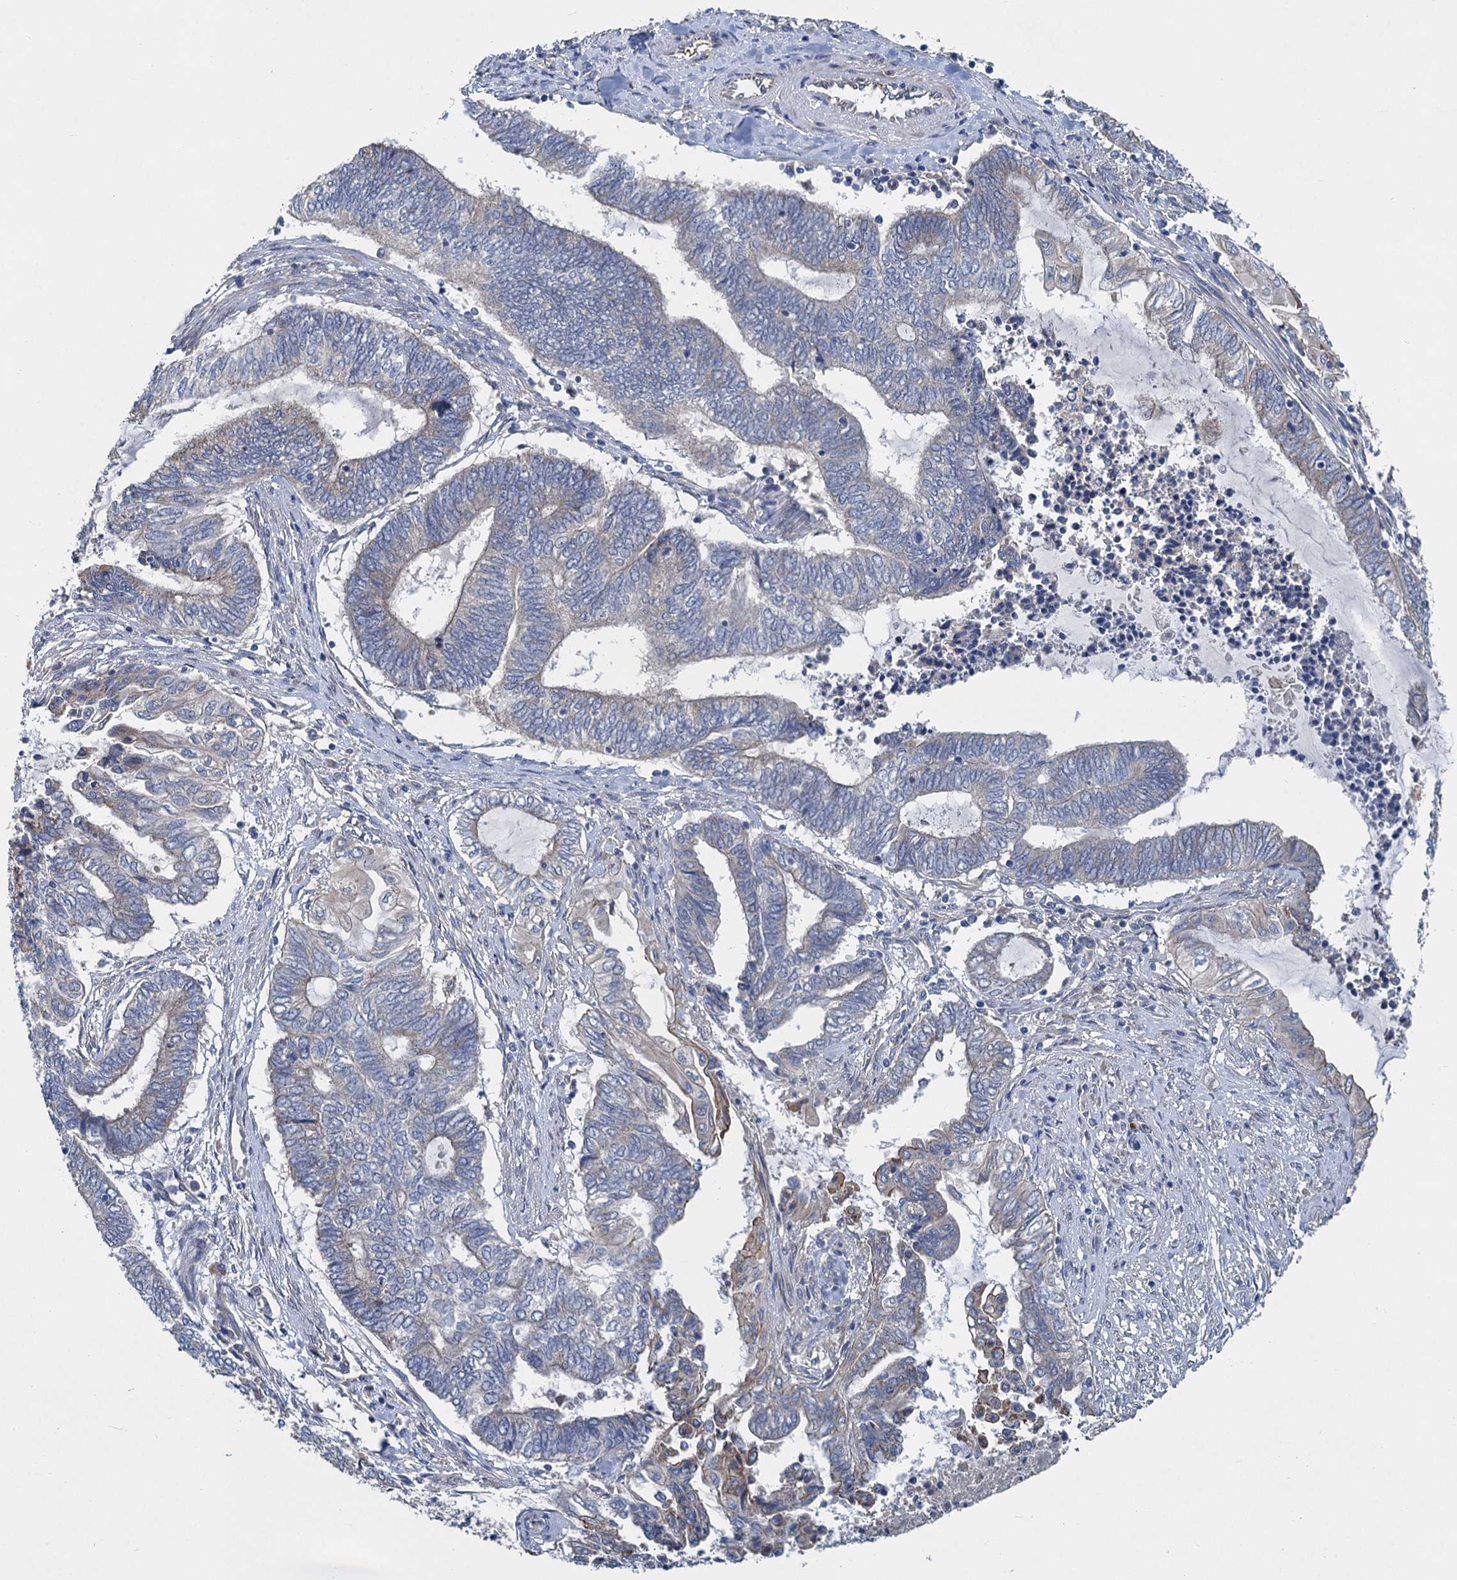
{"staining": {"intensity": "negative", "quantity": "none", "location": "none"}, "tissue": "endometrial cancer", "cell_type": "Tumor cells", "image_type": "cancer", "snomed": [{"axis": "morphology", "description": "Adenocarcinoma, NOS"}, {"axis": "topography", "description": "Uterus"}, {"axis": "topography", "description": "Endometrium"}], "caption": "This is an immunohistochemistry histopathology image of endometrial cancer. There is no positivity in tumor cells.", "gene": "PJA2", "patient": {"sex": "female", "age": 70}}